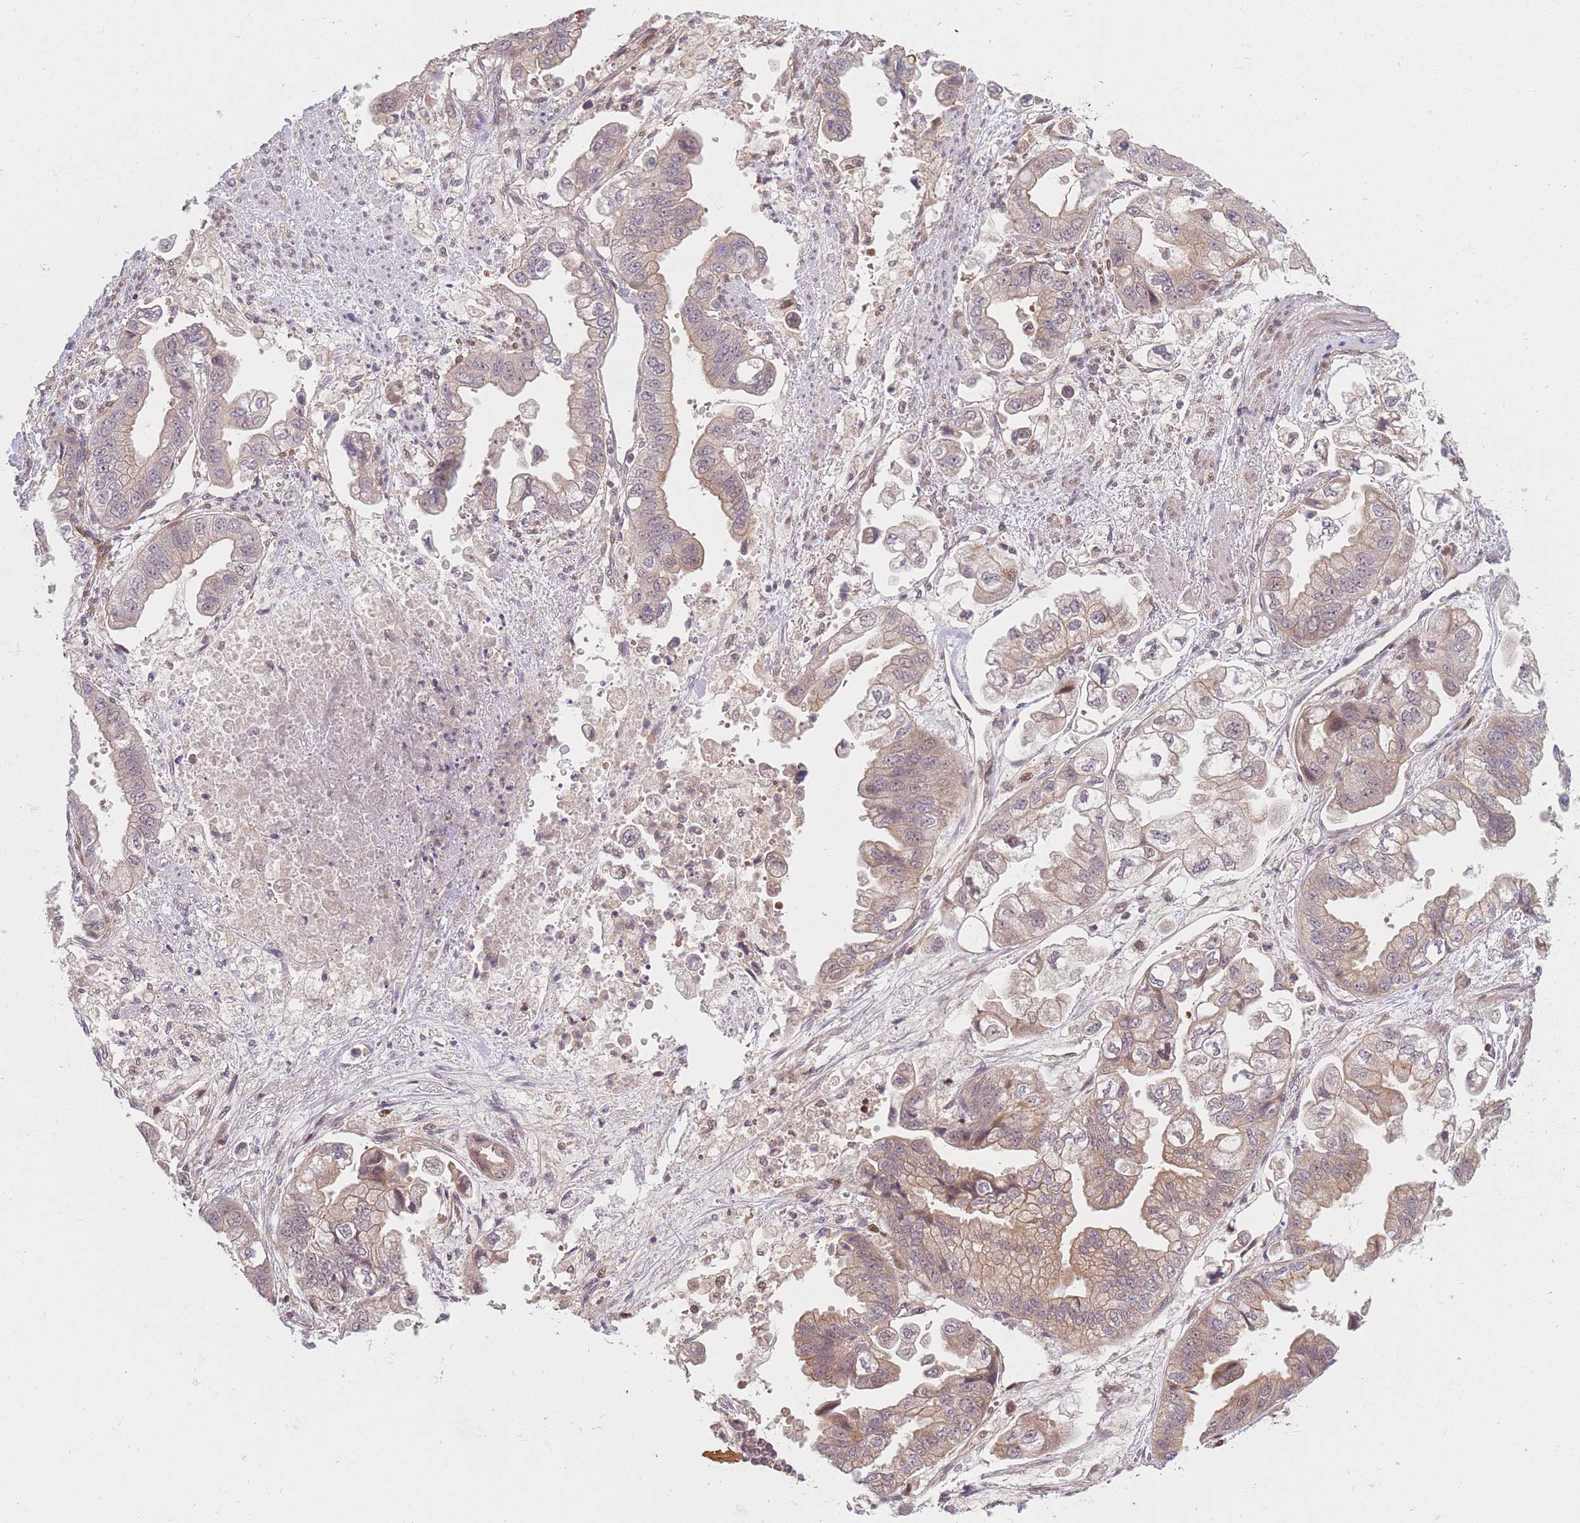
{"staining": {"intensity": "weak", "quantity": "25%-75%", "location": "cytoplasmic/membranous"}, "tissue": "stomach cancer", "cell_type": "Tumor cells", "image_type": "cancer", "snomed": [{"axis": "morphology", "description": "Adenocarcinoma, NOS"}, {"axis": "topography", "description": "Stomach"}], "caption": "High-power microscopy captured an immunohistochemistry photomicrograph of stomach cancer, revealing weak cytoplasmic/membranous staining in about 25%-75% of tumor cells.", "gene": "FAM153A", "patient": {"sex": "male", "age": 62}}